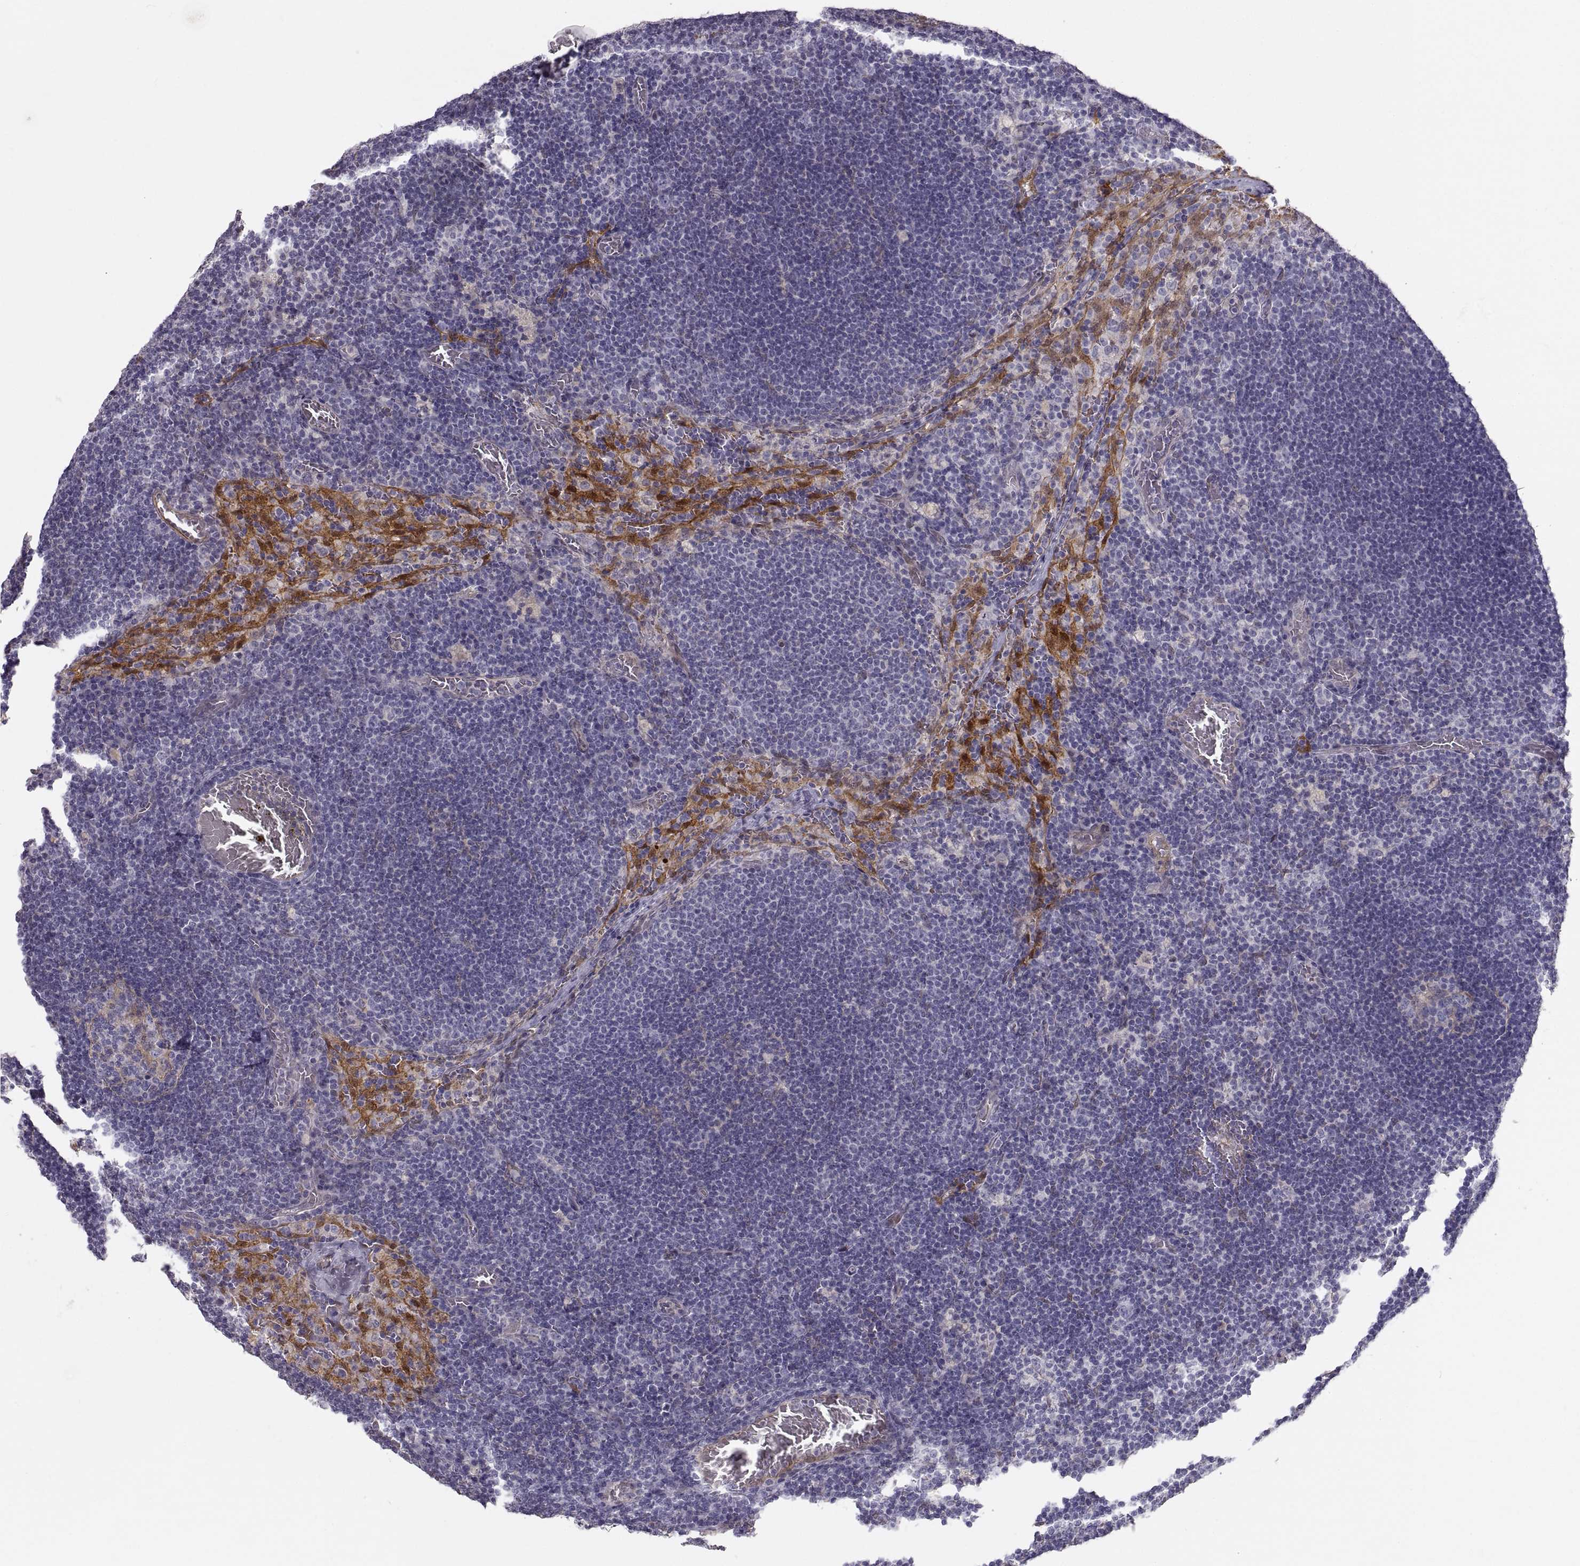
{"staining": {"intensity": "negative", "quantity": "none", "location": "none"}, "tissue": "lymph node", "cell_type": "Germinal center cells", "image_type": "normal", "snomed": [{"axis": "morphology", "description": "Normal tissue, NOS"}, {"axis": "topography", "description": "Lymph node"}], "caption": "Immunohistochemical staining of unremarkable human lymph node exhibits no significant positivity in germinal center cells.", "gene": "PGM5", "patient": {"sex": "male", "age": 63}}